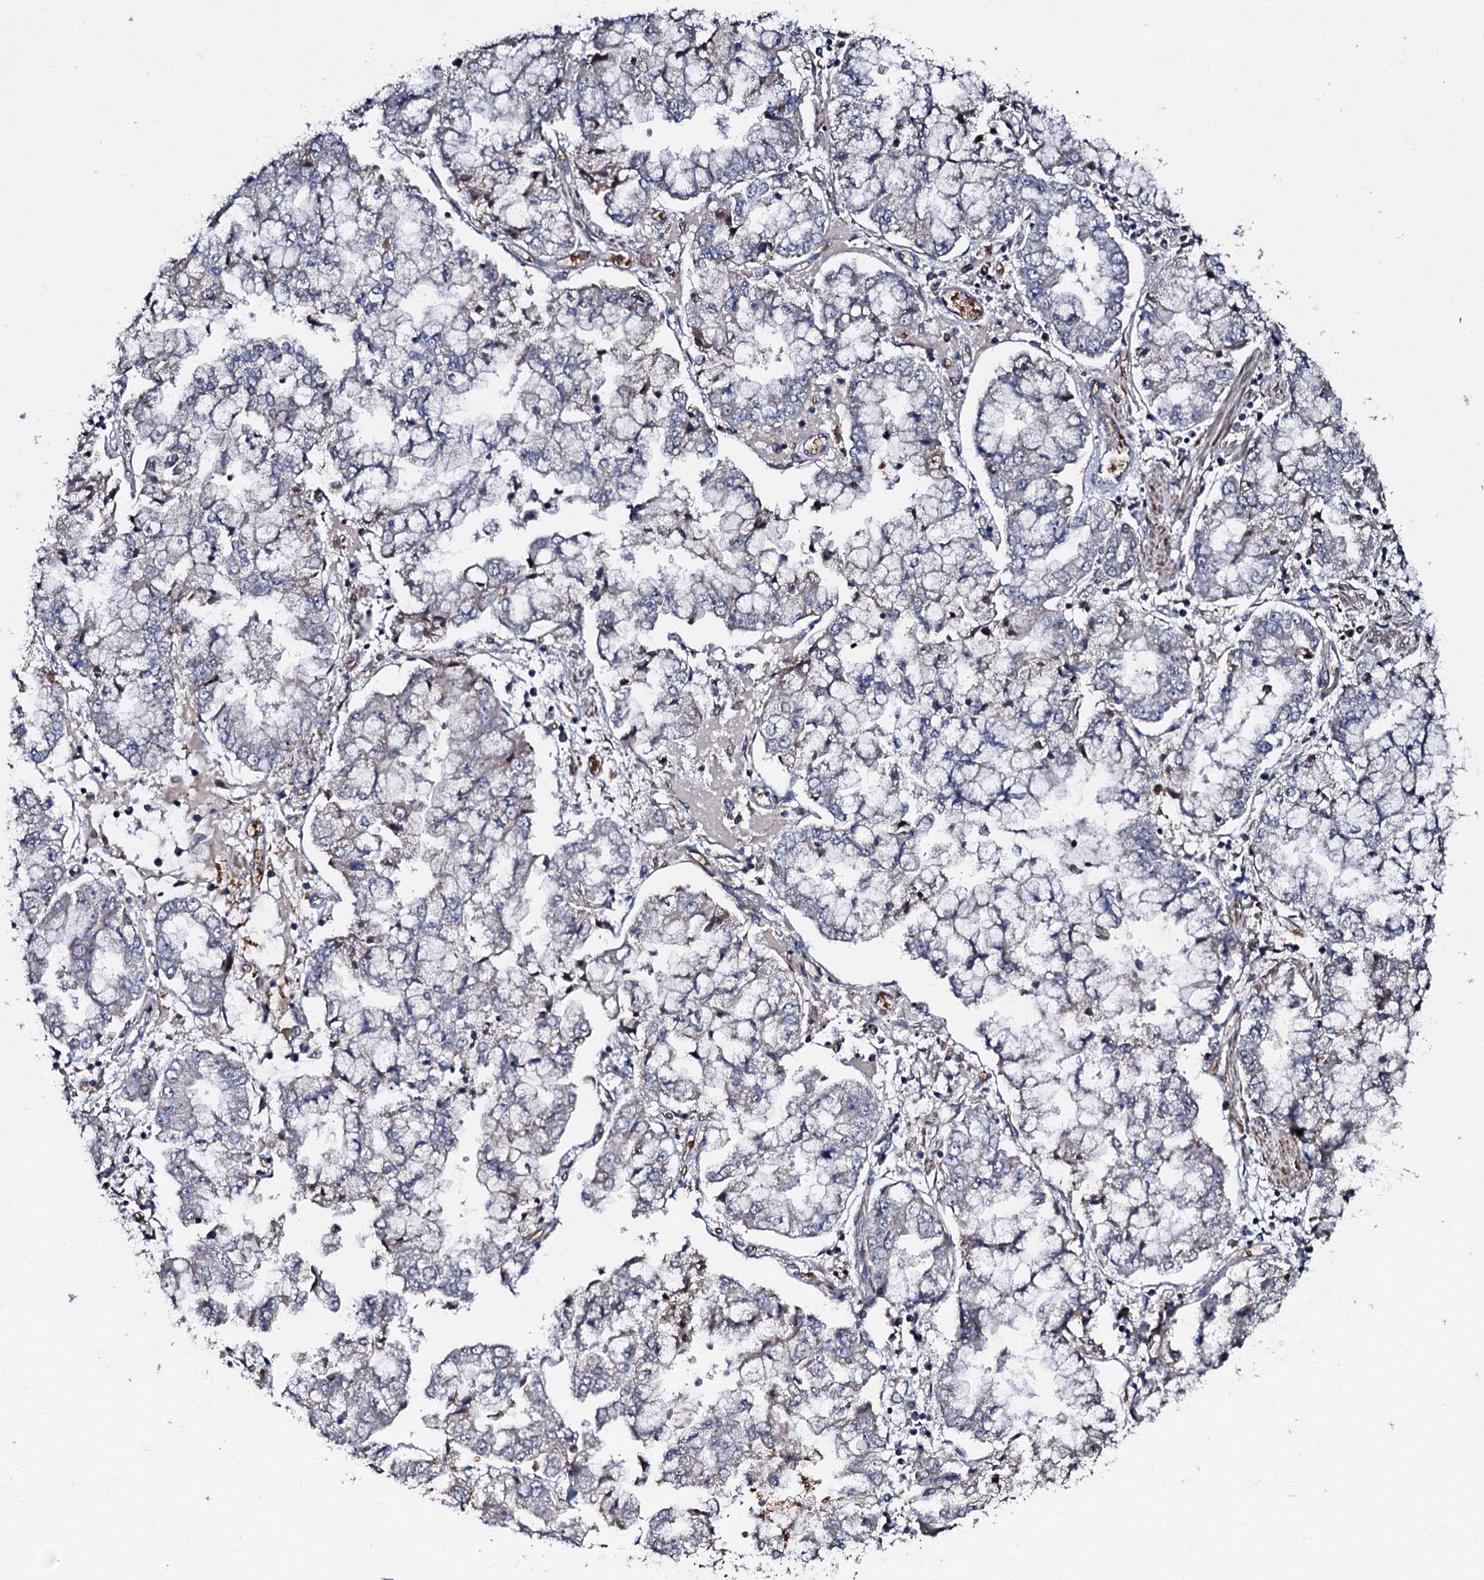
{"staining": {"intensity": "weak", "quantity": "<25%", "location": "cytoplasmic/membranous"}, "tissue": "stomach cancer", "cell_type": "Tumor cells", "image_type": "cancer", "snomed": [{"axis": "morphology", "description": "Adenocarcinoma, NOS"}, {"axis": "topography", "description": "Stomach"}], "caption": "IHC of human stomach adenocarcinoma demonstrates no positivity in tumor cells. Brightfield microscopy of immunohistochemistry stained with DAB (brown) and hematoxylin (blue), captured at high magnification.", "gene": "LRRC28", "patient": {"sex": "male", "age": 76}}